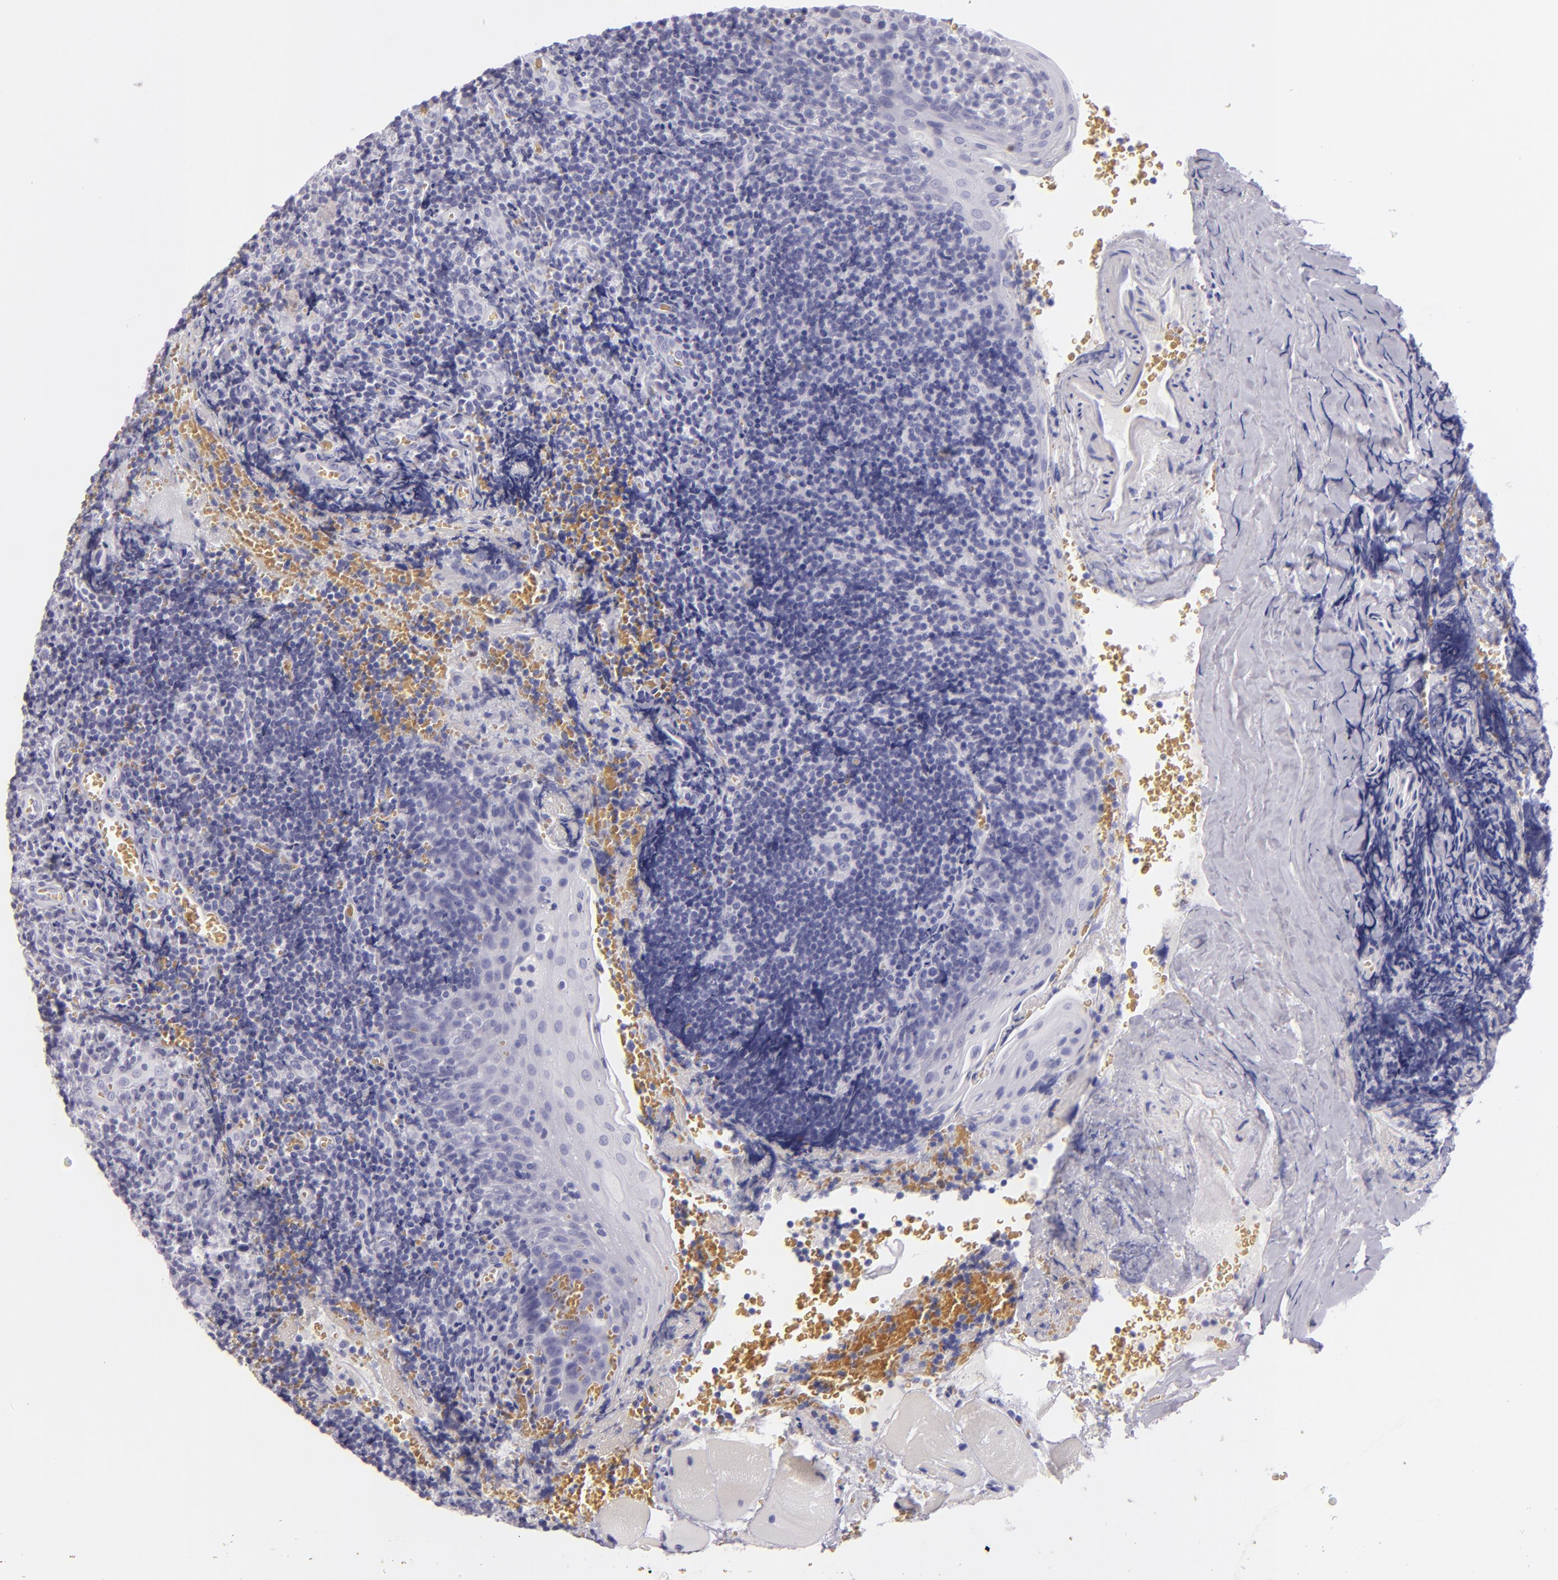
{"staining": {"intensity": "negative", "quantity": "none", "location": "none"}, "tissue": "tonsil", "cell_type": "Germinal center cells", "image_type": "normal", "snomed": [{"axis": "morphology", "description": "Normal tissue, NOS"}, {"axis": "topography", "description": "Tonsil"}], "caption": "An image of tonsil stained for a protein demonstrates no brown staining in germinal center cells.", "gene": "MUC5AC", "patient": {"sex": "male", "age": 20}}